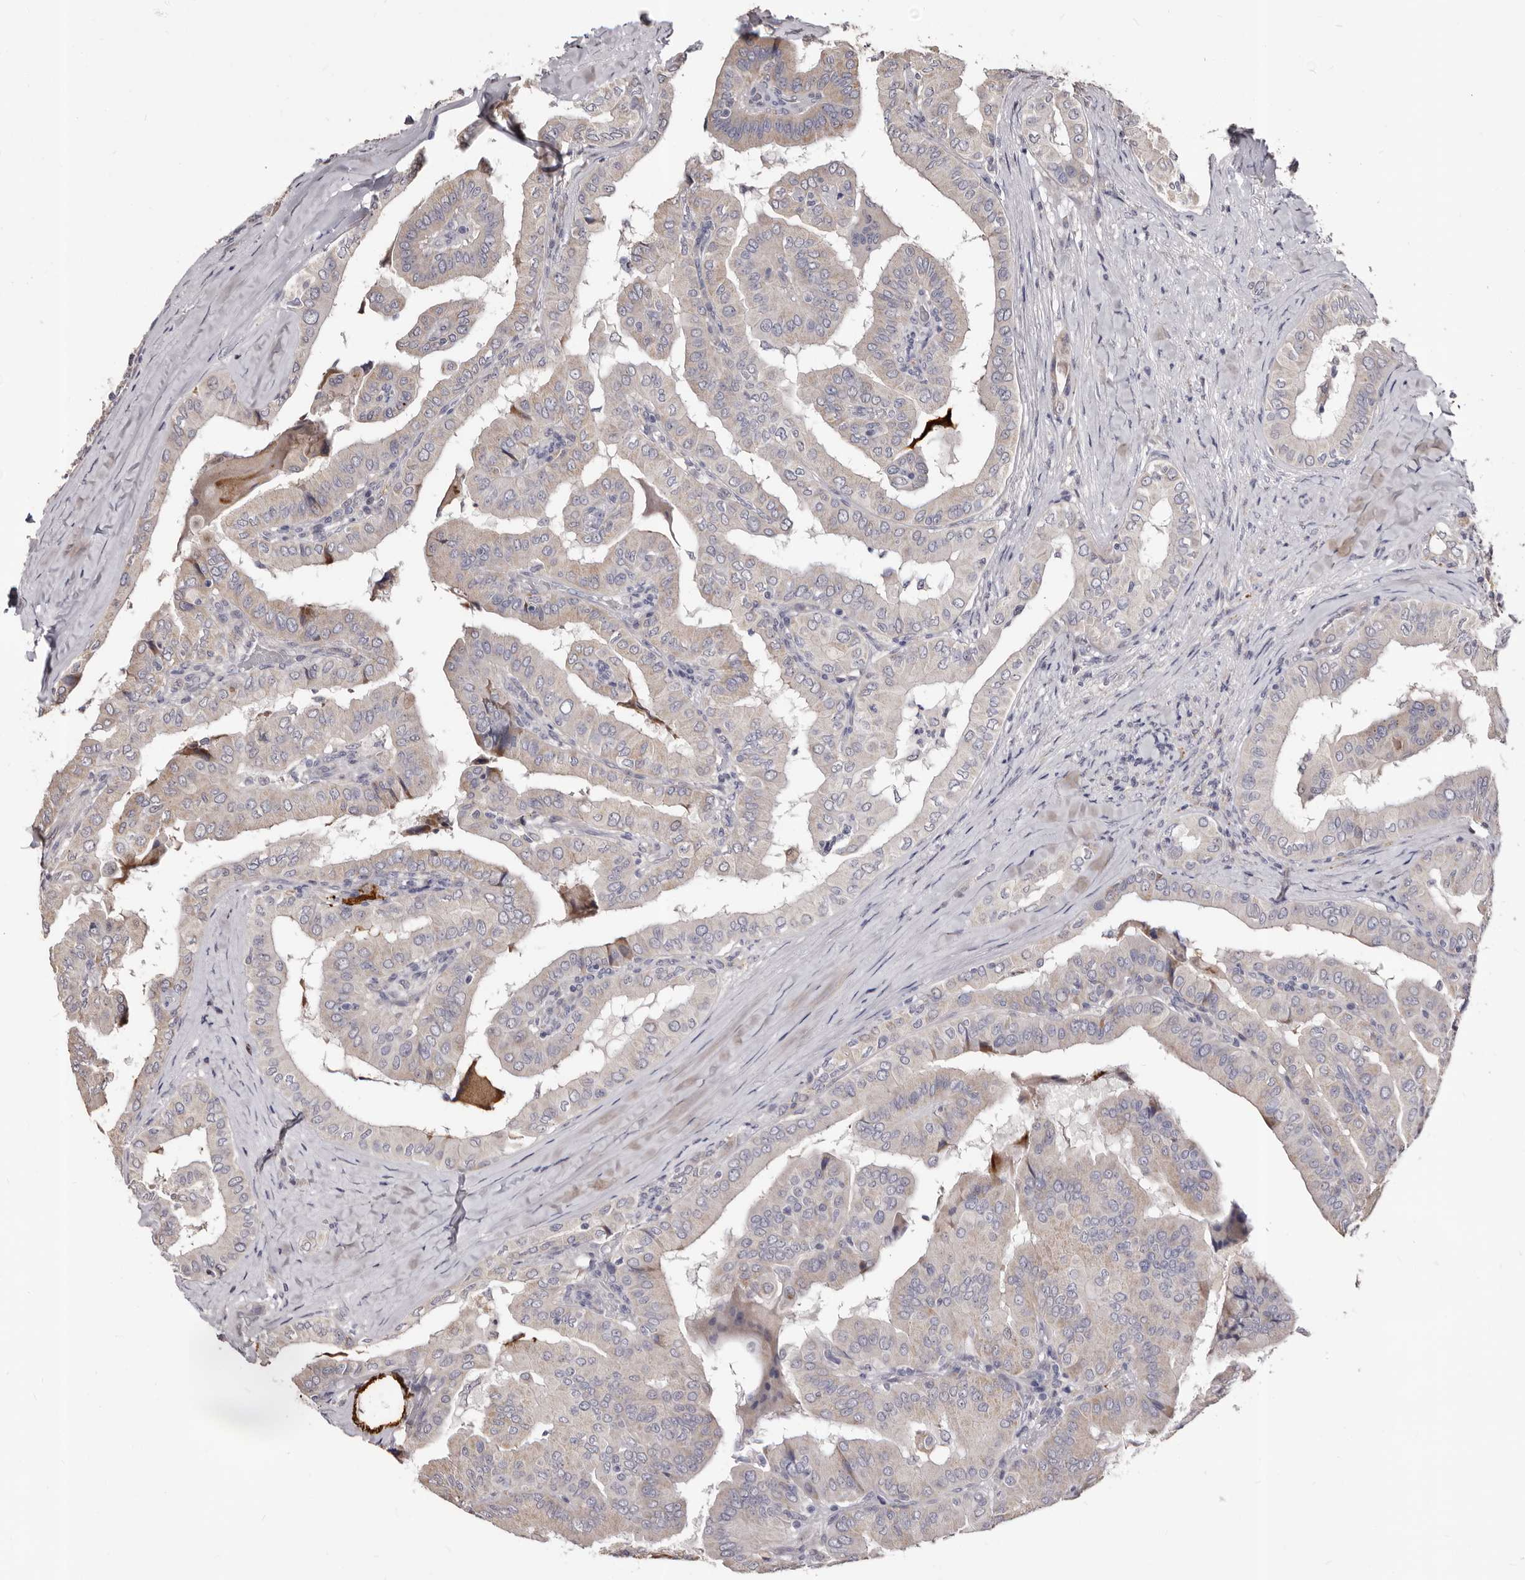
{"staining": {"intensity": "negative", "quantity": "none", "location": "none"}, "tissue": "thyroid cancer", "cell_type": "Tumor cells", "image_type": "cancer", "snomed": [{"axis": "morphology", "description": "Papillary adenocarcinoma, NOS"}, {"axis": "topography", "description": "Thyroid gland"}], "caption": "Immunohistochemistry micrograph of neoplastic tissue: thyroid papillary adenocarcinoma stained with DAB demonstrates no significant protein staining in tumor cells.", "gene": "PTAFR", "patient": {"sex": "male", "age": 33}}